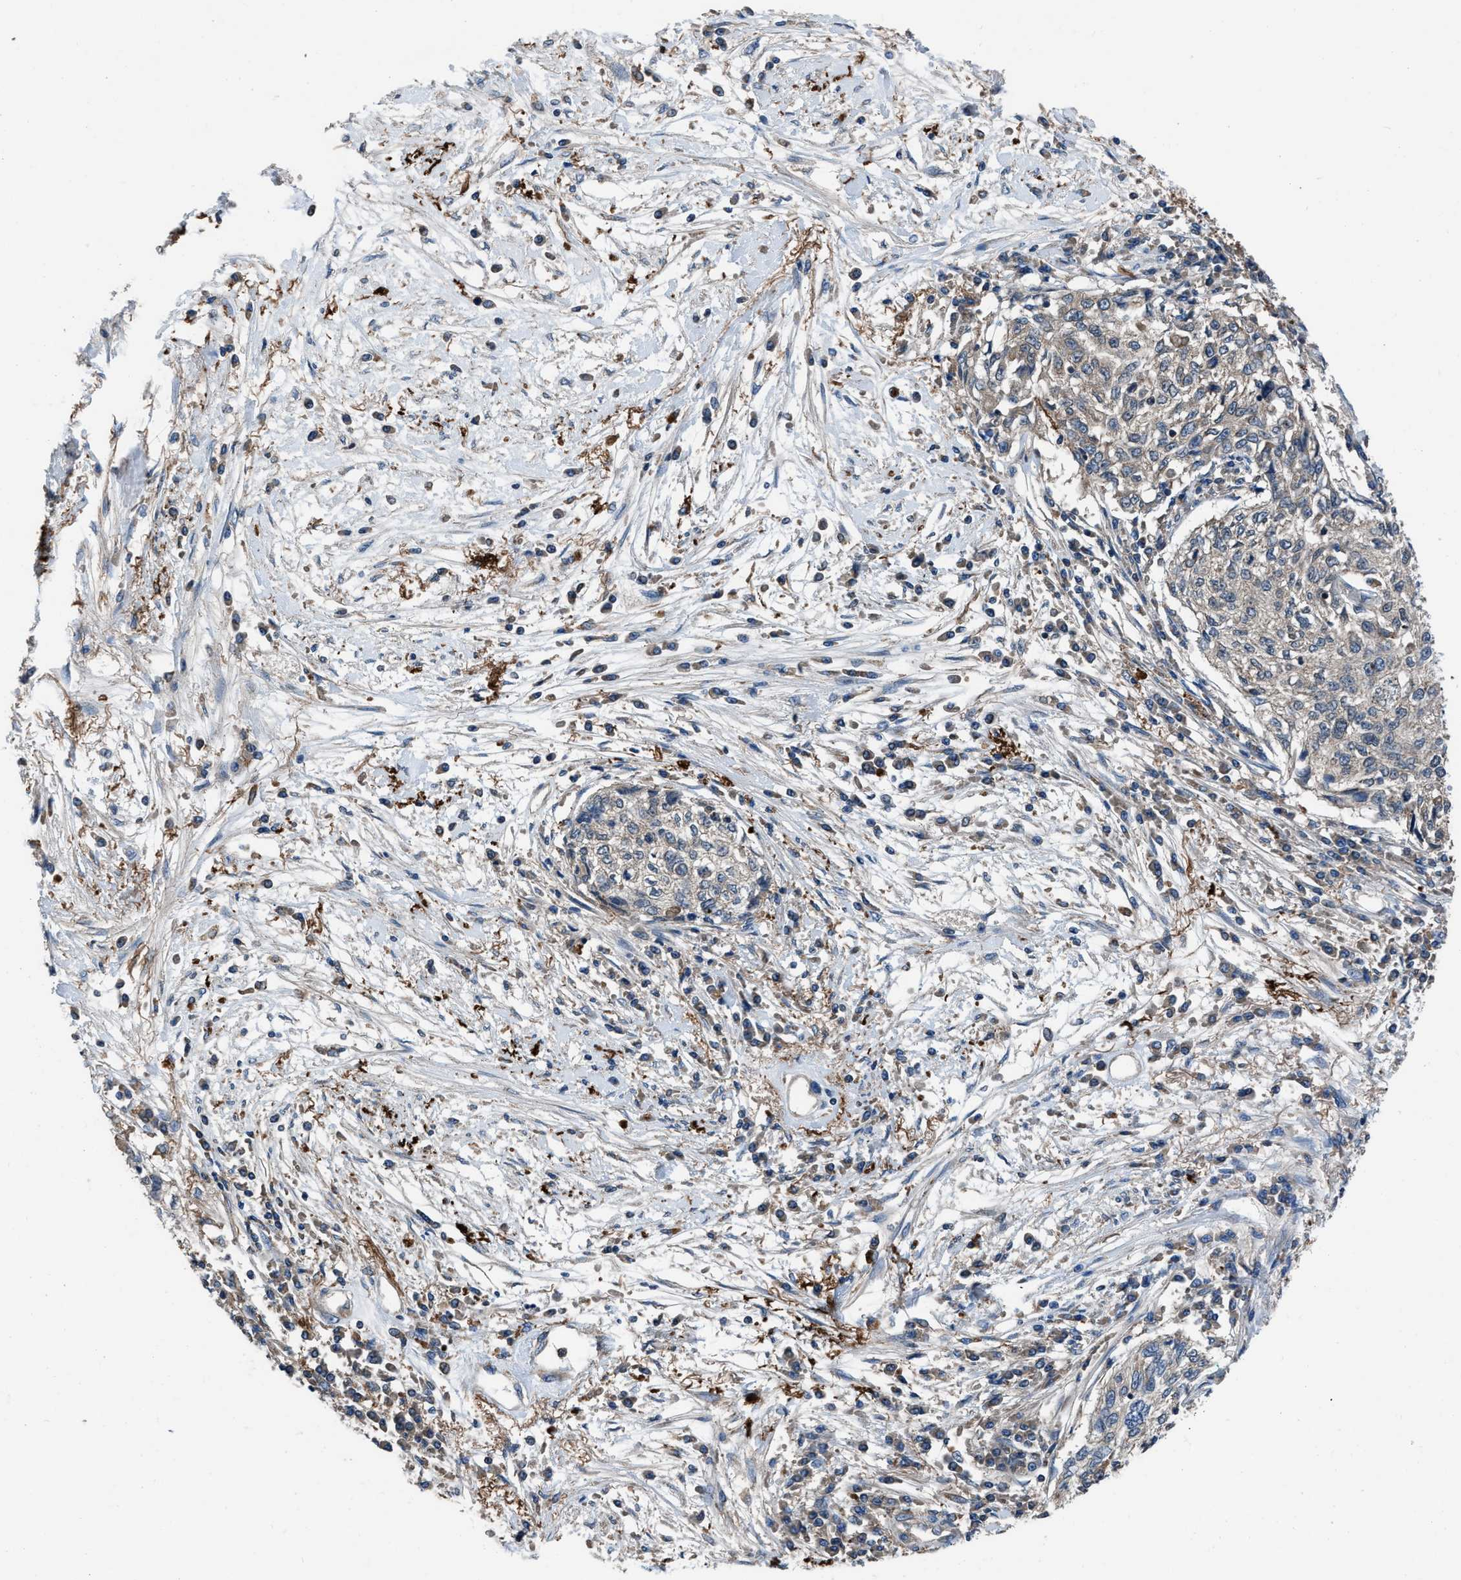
{"staining": {"intensity": "weak", "quantity": "<25%", "location": "cytoplasmic/membranous"}, "tissue": "cervical cancer", "cell_type": "Tumor cells", "image_type": "cancer", "snomed": [{"axis": "morphology", "description": "Squamous cell carcinoma, NOS"}, {"axis": "topography", "description": "Cervix"}], "caption": "Tumor cells show no significant protein positivity in squamous cell carcinoma (cervical).", "gene": "USP25", "patient": {"sex": "female", "age": 57}}